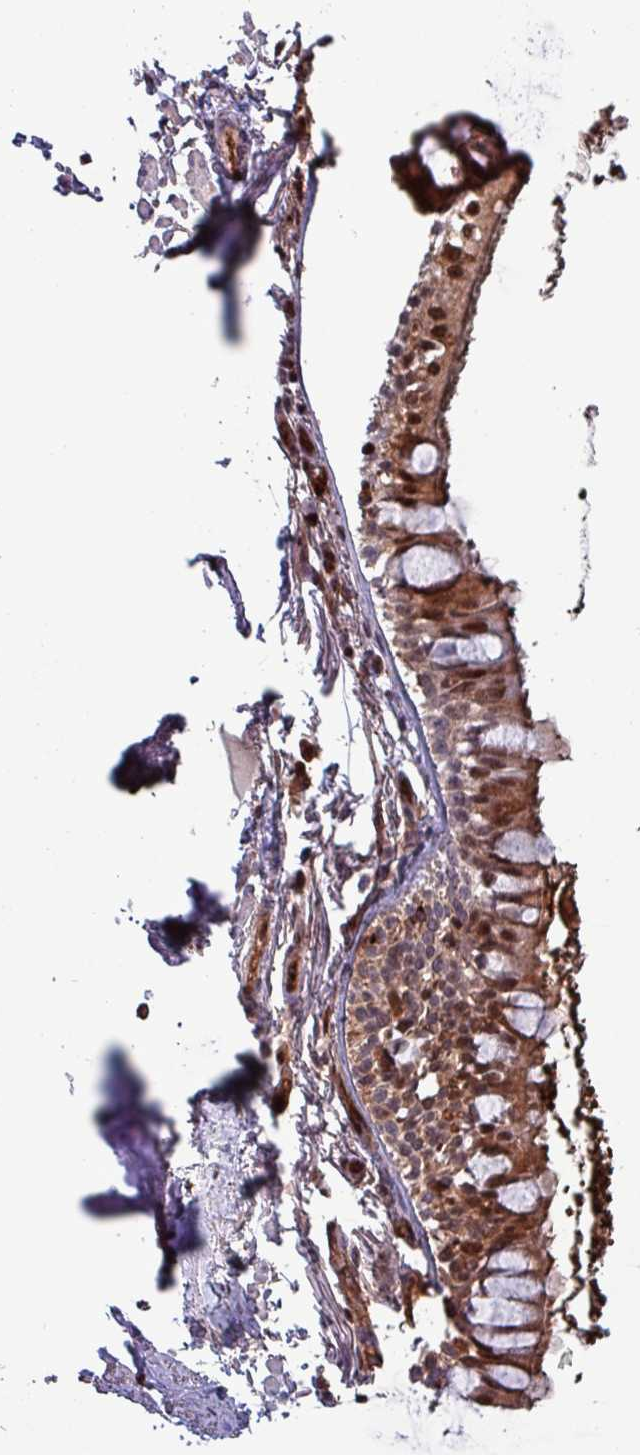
{"staining": {"intensity": "strong", "quantity": ">75%", "location": "cytoplasmic/membranous,nuclear"}, "tissue": "bronchus", "cell_type": "Respiratory epithelial cells", "image_type": "normal", "snomed": [{"axis": "morphology", "description": "Normal tissue, NOS"}, {"axis": "topography", "description": "Bronchus"}], "caption": "This micrograph exhibits normal bronchus stained with immunohistochemistry (IHC) to label a protein in brown. The cytoplasmic/membranous,nuclear of respiratory epithelial cells show strong positivity for the protein. Nuclei are counter-stained blue.", "gene": "PSMB8", "patient": {"sex": "male", "age": 70}}